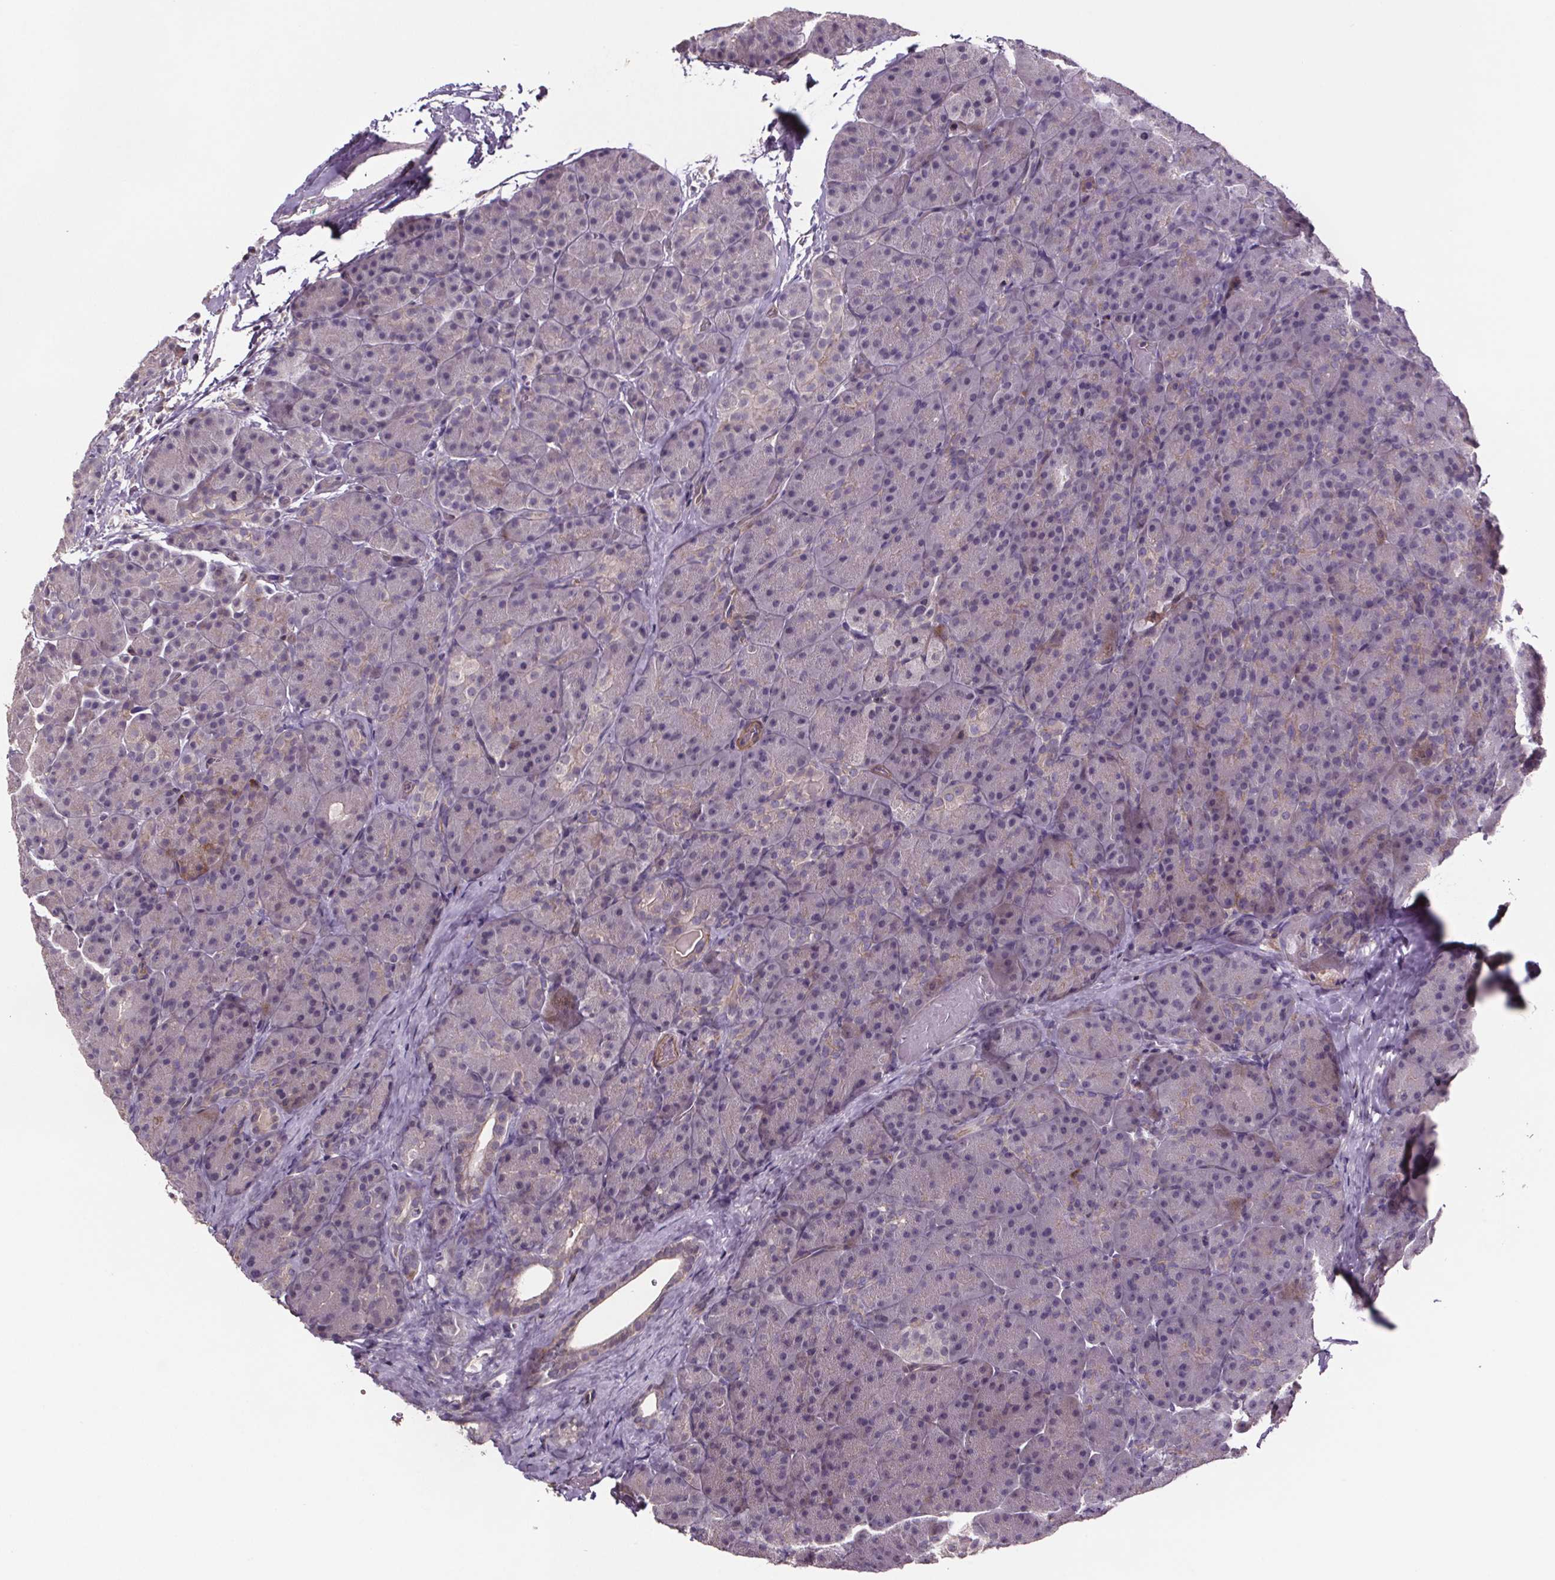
{"staining": {"intensity": "weak", "quantity": "25%-75%", "location": "cytoplasmic/membranous"}, "tissue": "pancreas", "cell_type": "Exocrine glandular cells", "image_type": "normal", "snomed": [{"axis": "morphology", "description": "Normal tissue, NOS"}, {"axis": "topography", "description": "Pancreas"}], "caption": "This micrograph reveals IHC staining of normal pancreas, with low weak cytoplasmic/membranous staining in approximately 25%-75% of exocrine glandular cells.", "gene": "CLN3", "patient": {"sex": "male", "age": 57}}